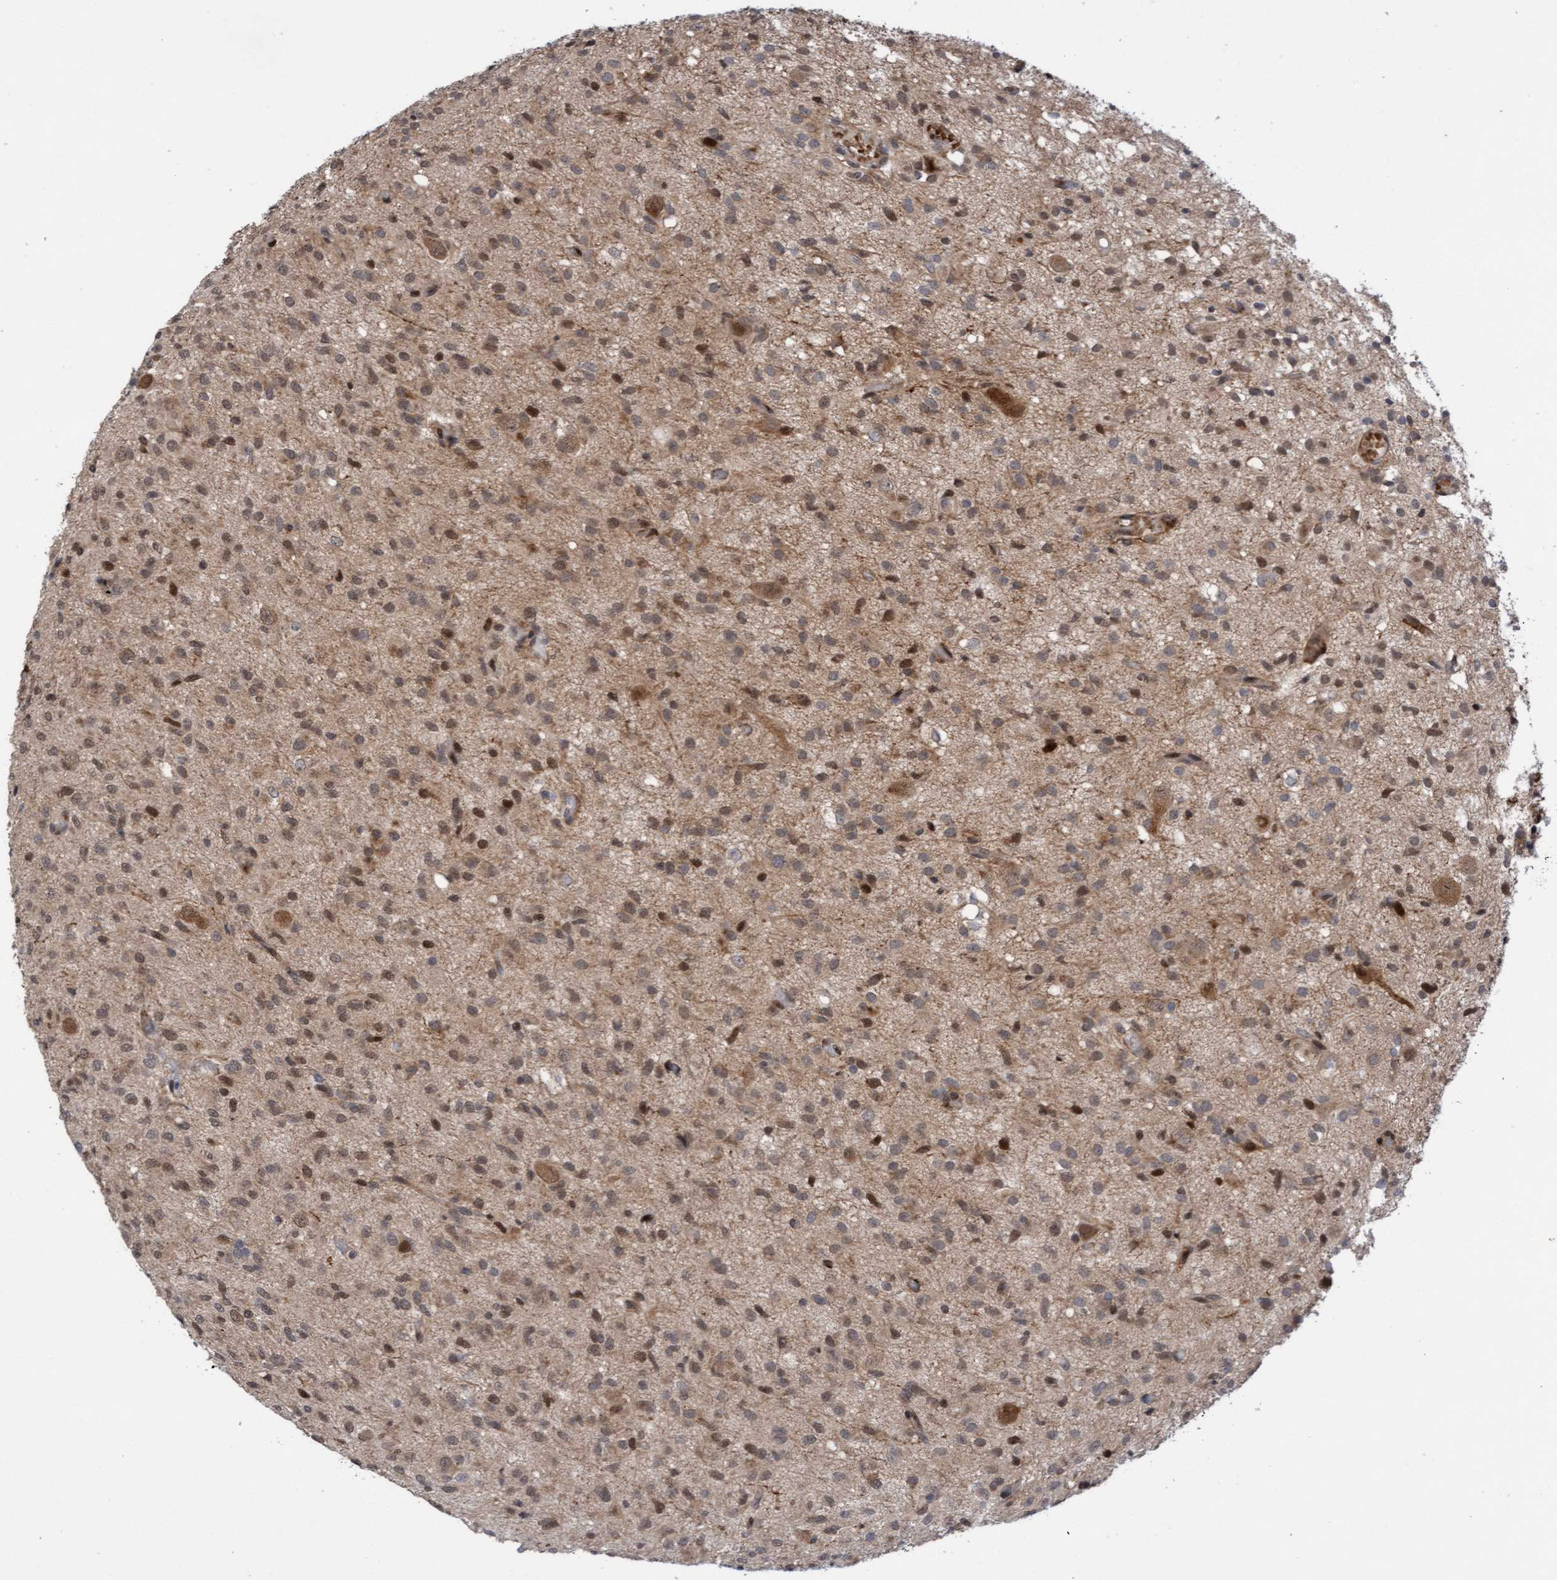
{"staining": {"intensity": "weak", "quantity": ">75%", "location": "cytoplasmic/membranous,nuclear"}, "tissue": "glioma", "cell_type": "Tumor cells", "image_type": "cancer", "snomed": [{"axis": "morphology", "description": "Glioma, malignant, High grade"}, {"axis": "topography", "description": "Brain"}], "caption": "Malignant glioma (high-grade) tissue displays weak cytoplasmic/membranous and nuclear expression in approximately >75% of tumor cells, visualized by immunohistochemistry.", "gene": "TANC2", "patient": {"sex": "female", "age": 59}}